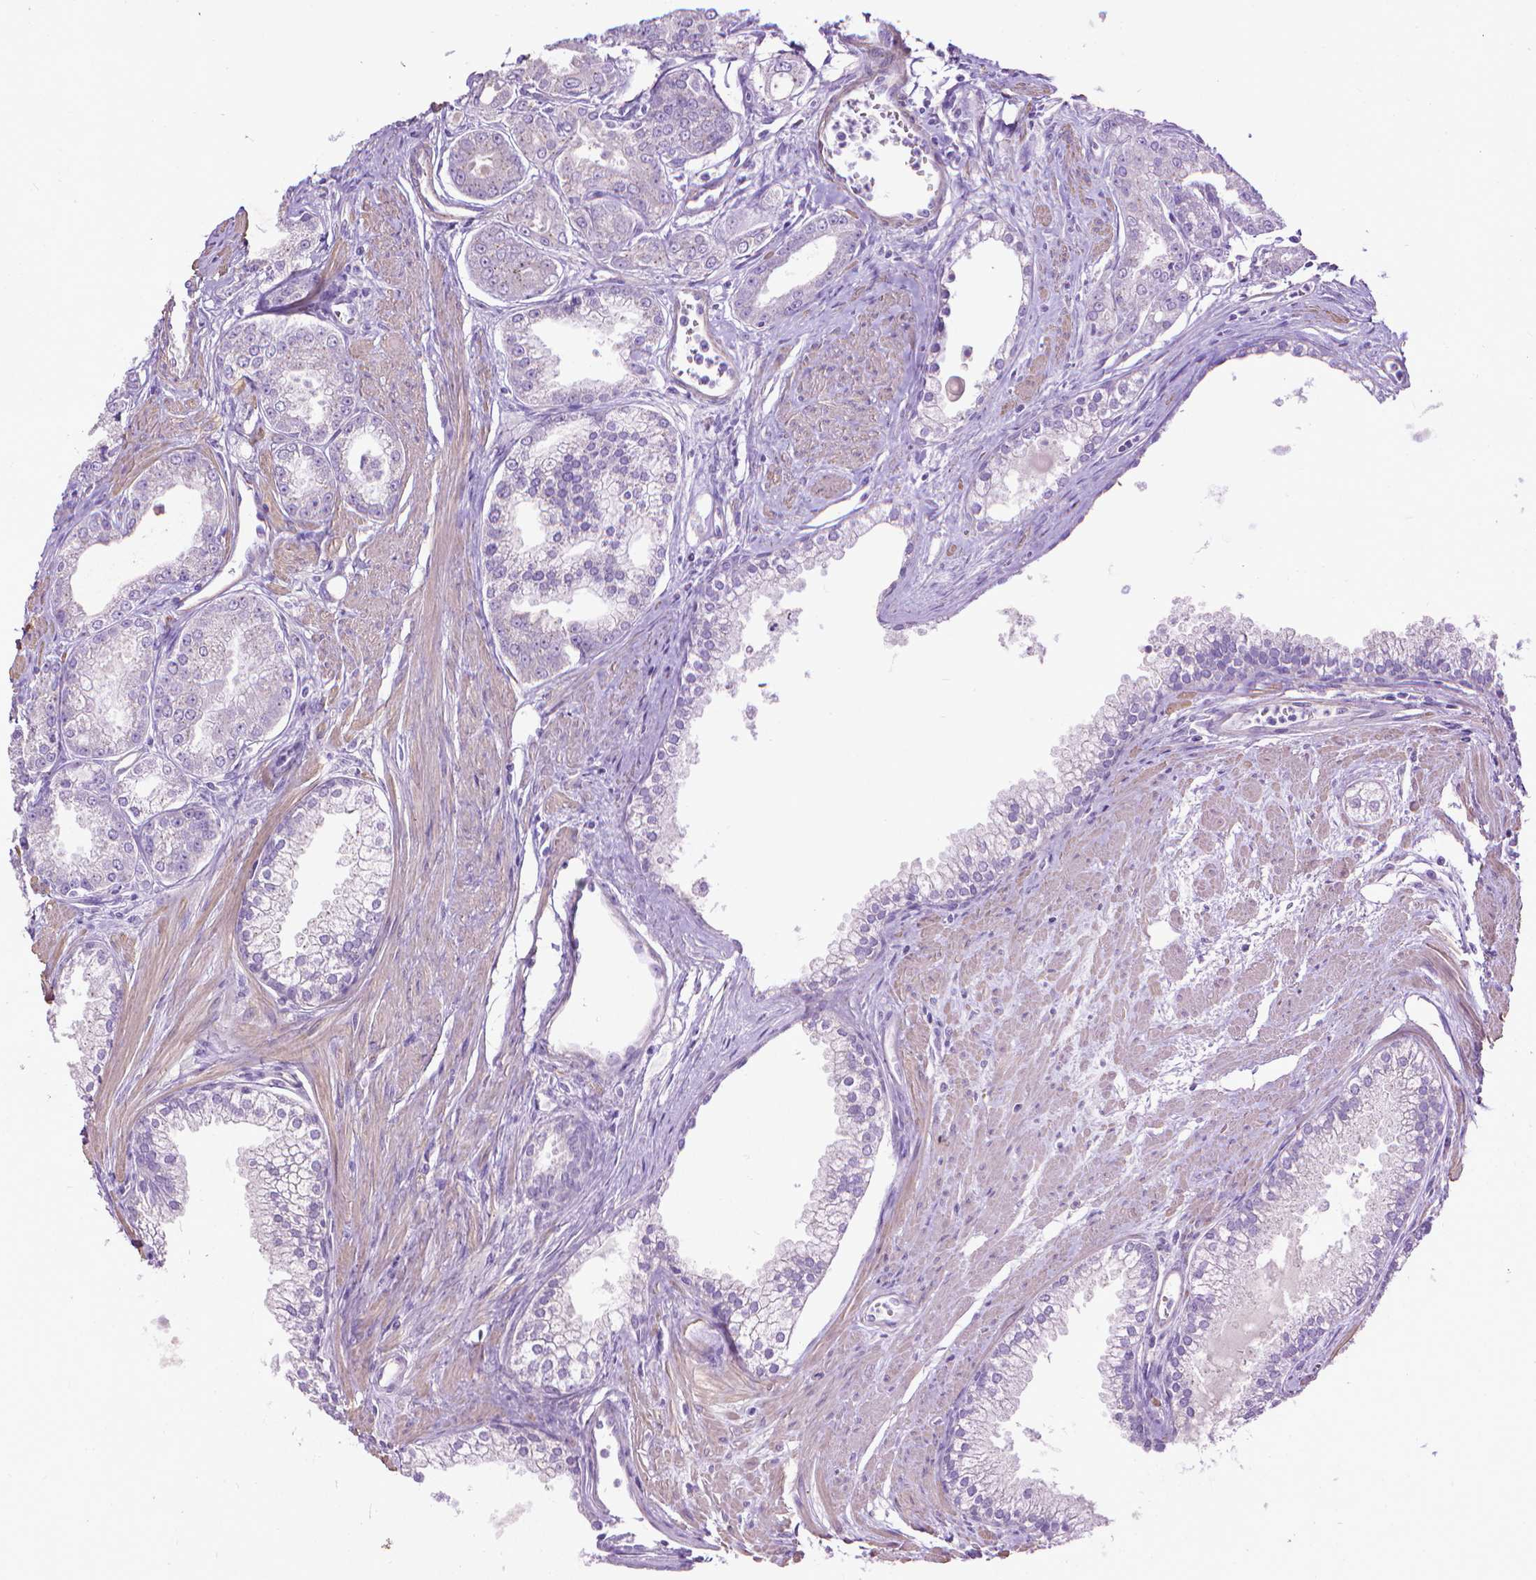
{"staining": {"intensity": "negative", "quantity": "none", "location": "none"}, "tissue": "prostate cancer", "cell_type": "Tumor cells", "image_type": "cancer", "snomed": [{"axis": "morphology", "description": "Adenocarcinoma, NOS"}, {"axis": "topography", "description": "Prostate"}], "caption": "Photomicrograph shows no significant protein expression in tumor cells of prostate cancer (adenocarcinoma).", "gene": "AQP10", "patient": {"sex": "male", "age": 71}}